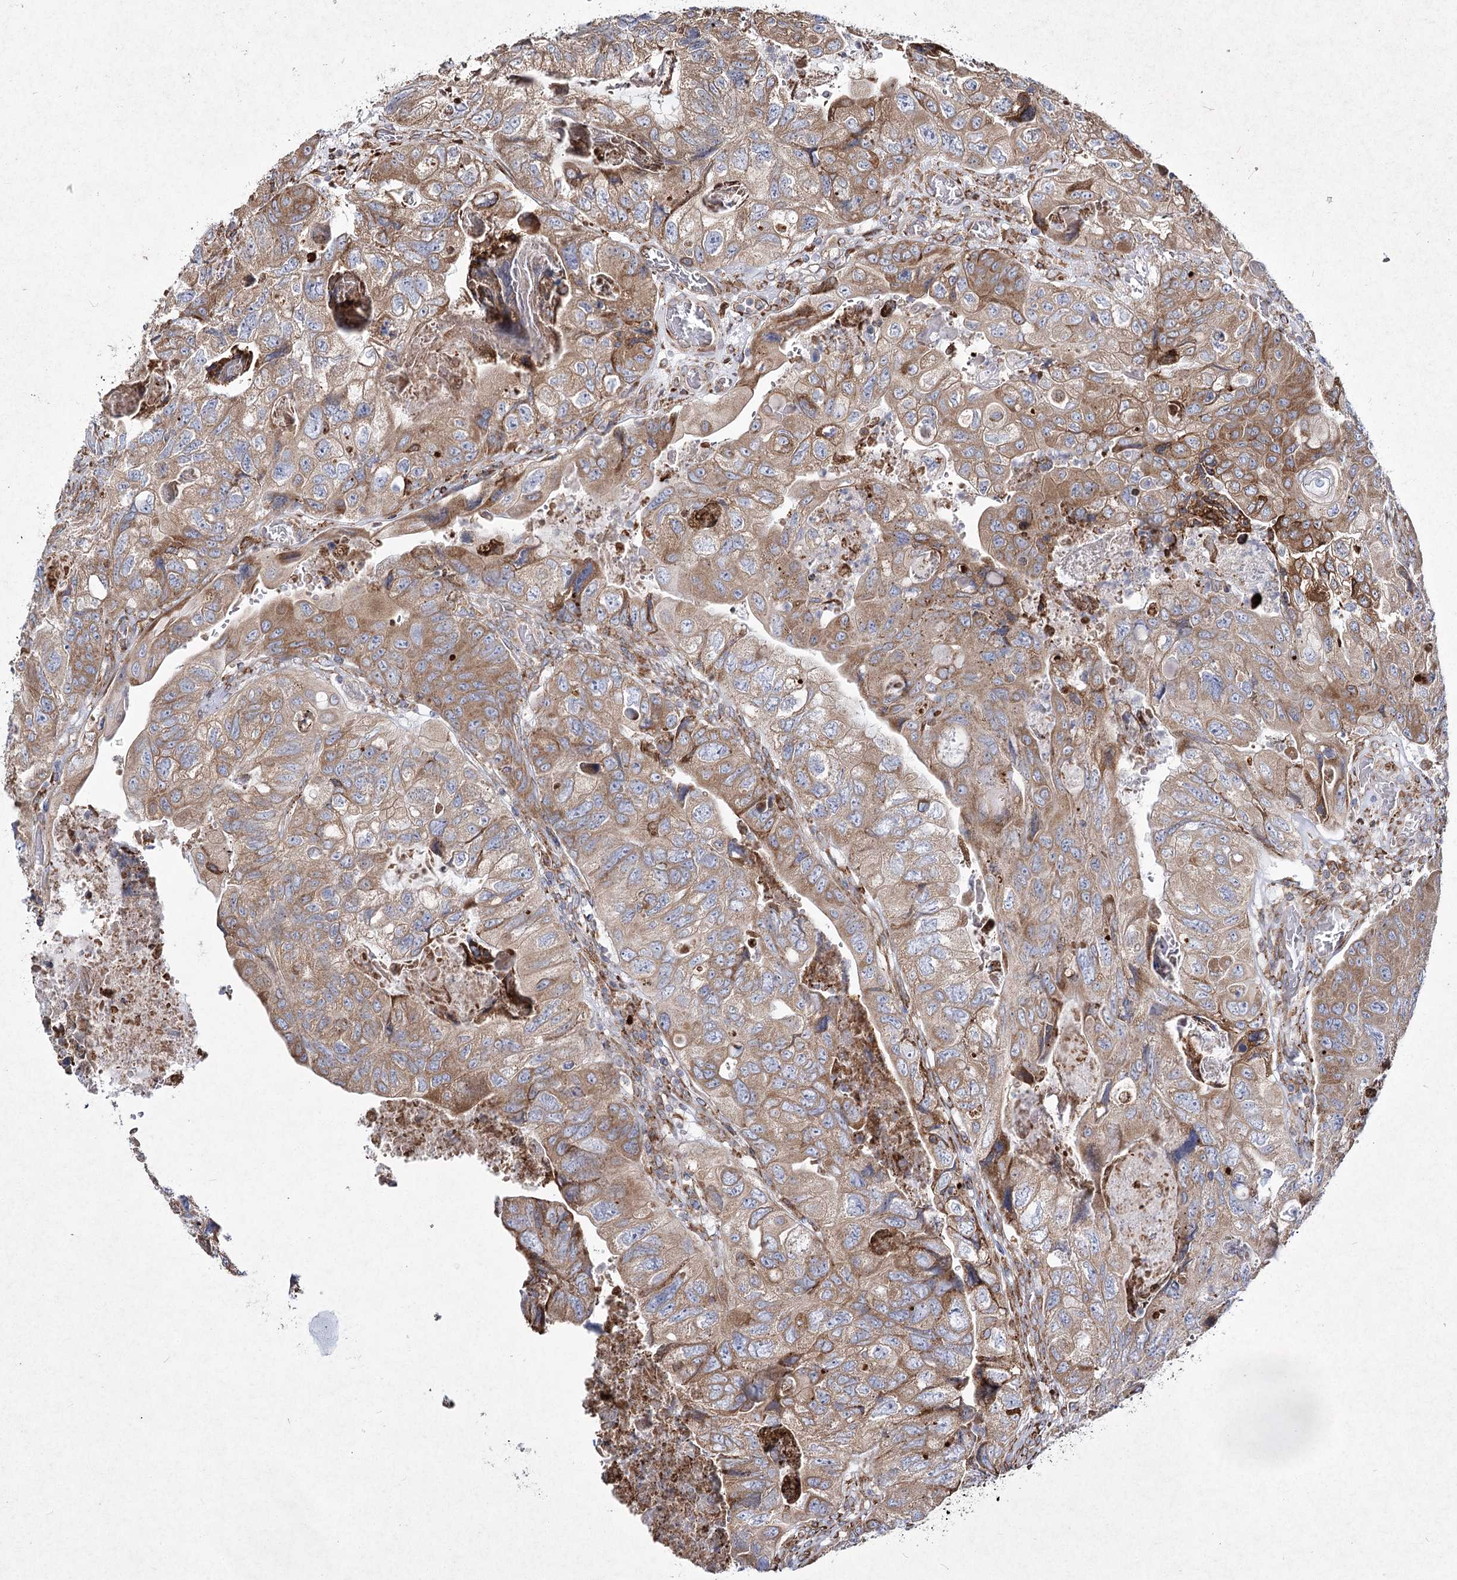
{"staining": {"intensity": "moderate", "quantity": ">75%", "location": "cytoplasmic/membranous"}, "tissue": "colorectal cancer", "cell_type": "Tumor cells", "image_type": "cancer", "snomed": [{"axis": "morphology", "description": "Adenocarcinoma, NOS"}, {"axis": "topography", "description": "Rectum"}], "caption": "Colorectal cancer stained for a protein displays moderate cytoplasmic/membranous positivity in tumor cells. Using DAB (brown) and hematoxylin (blue) stains, captured at high magnification using brightfield microscopy.", "gene": "NHLRC2", "patient": {"sex": "male", "age": 63}}